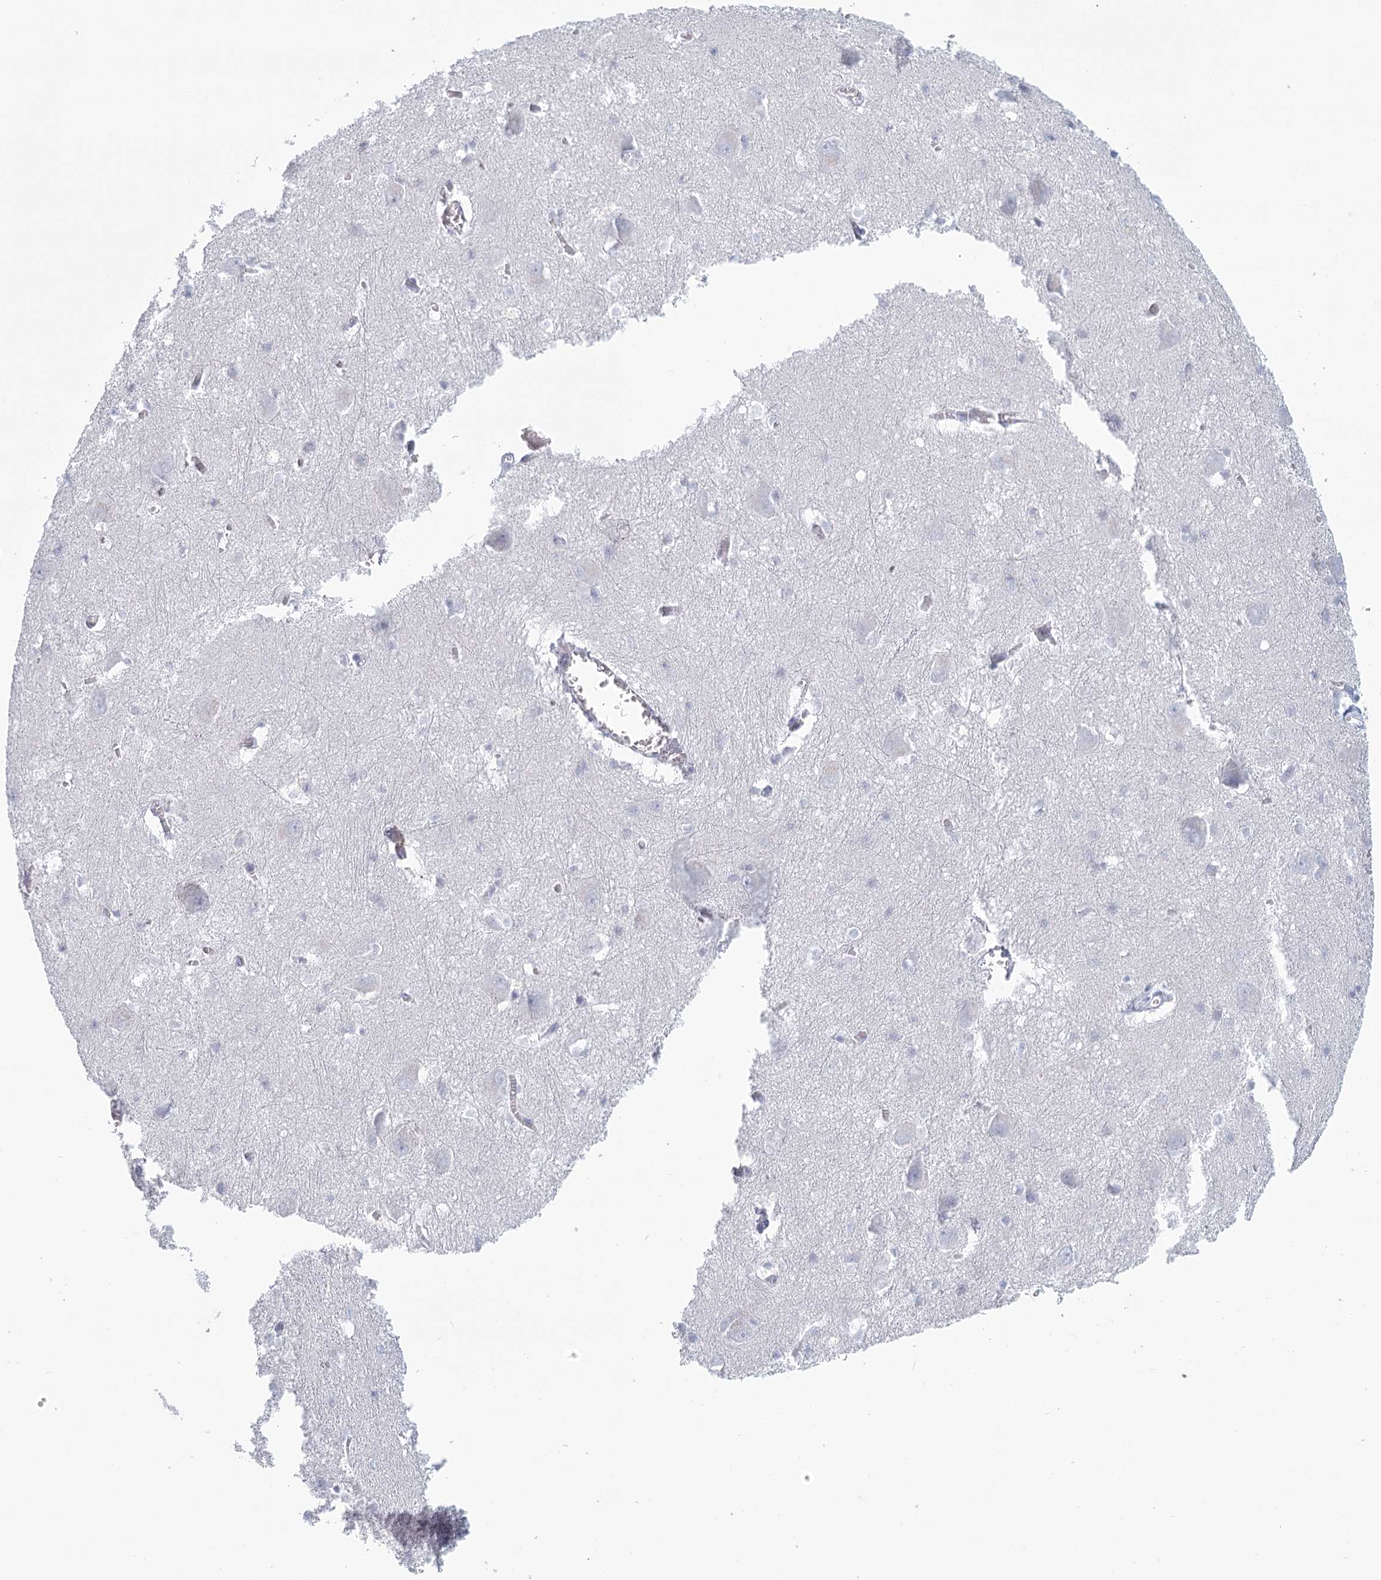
{"staining": {"intensity": "negative", "quantity": "none", "location": "none"}, "tissue": "caudate", "cell_type": "Glial cells", "image_type": "normal", "snomed": [{"axis": "morphology", "description": "Normal tissue, NOS"}, {"axis": "topography", "description": "Lateral ventricle wall"}], "caption": "DAB immunohistochemical staining of benign caudate demonstrates no significant staining in glial cells.", "gene": "WNT8B", "patient": {"sex": "male", "age": 37}}